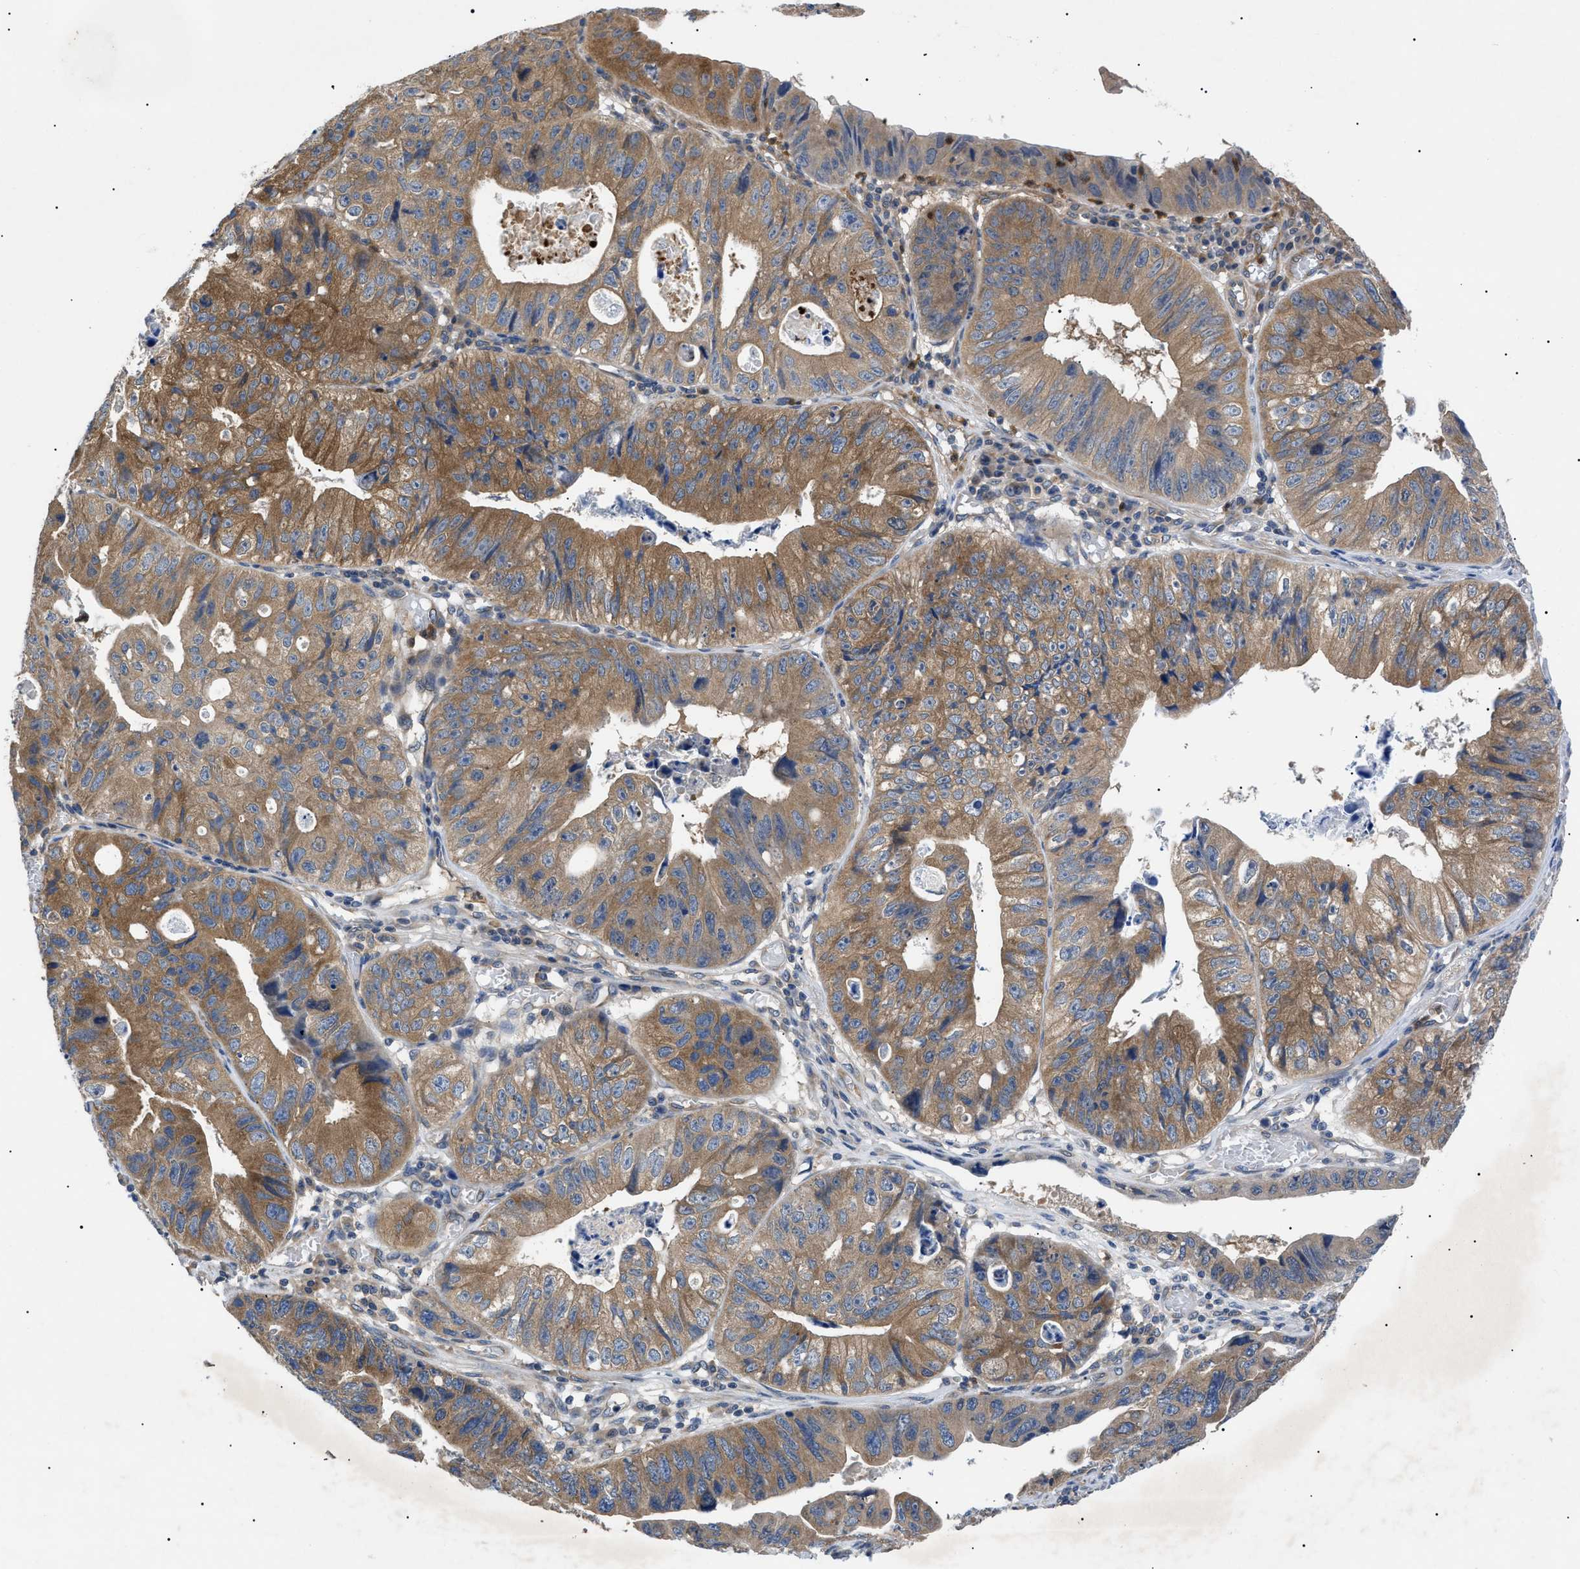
{"staining": {"intensity": "moderate", "quantity": ">75%", "location": "cytoplasmic/membranous"}, "tissue": "stomach cancer", "cell_type": "Tumor cells", "image_type": "cancer", "snomed": [{"axis": "morphology", "description": "Adenocarcinoma, NOS"}, {"axis": "topography", "description": "Stomach"}], "caption": "Stomach adenocarcinoma stained for a protein demonstrates moderate cytoplasmic/membranous positivity in tumor cells.", "gene": "RIPK1", "patient": {"sex": "male", "age": 59}}